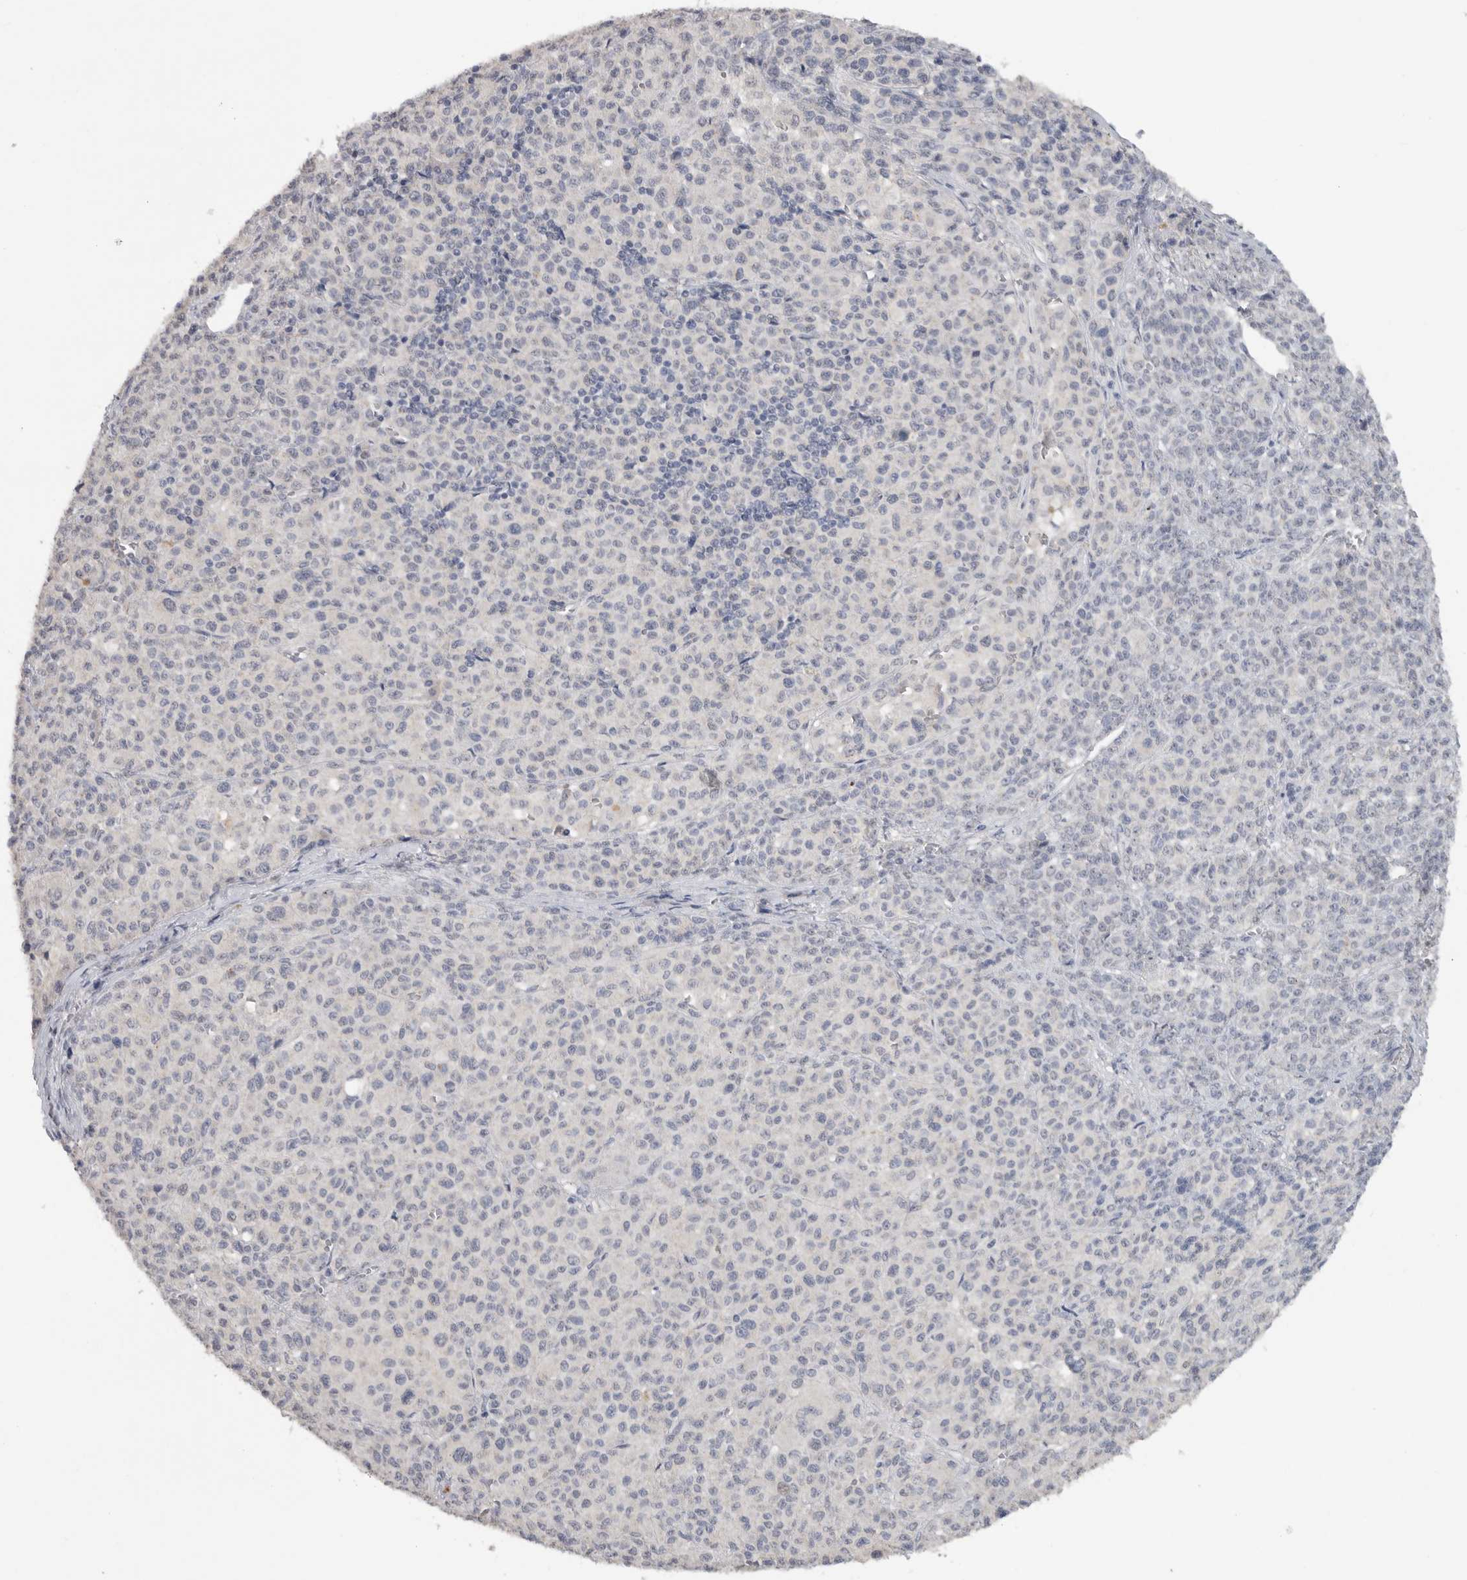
{"staining": {"intensity": "negative", "quantity": "none", "location": "none"}, "tissue": "melanoma", "cell_type": "Tumor cells", "image_type": "cancer", "snomed": [{"axis": "morphology", "description": "Malignant melanoma, Metastatic site"}, {"axis": "topography", "description": "Skin"}], "caption": "Protein analysis of malignant melanoma (metastatic site) reveals no significant positivity in tumor cells.", "gene": "REG4", "patient": {"sex": "female", "age": 74}}